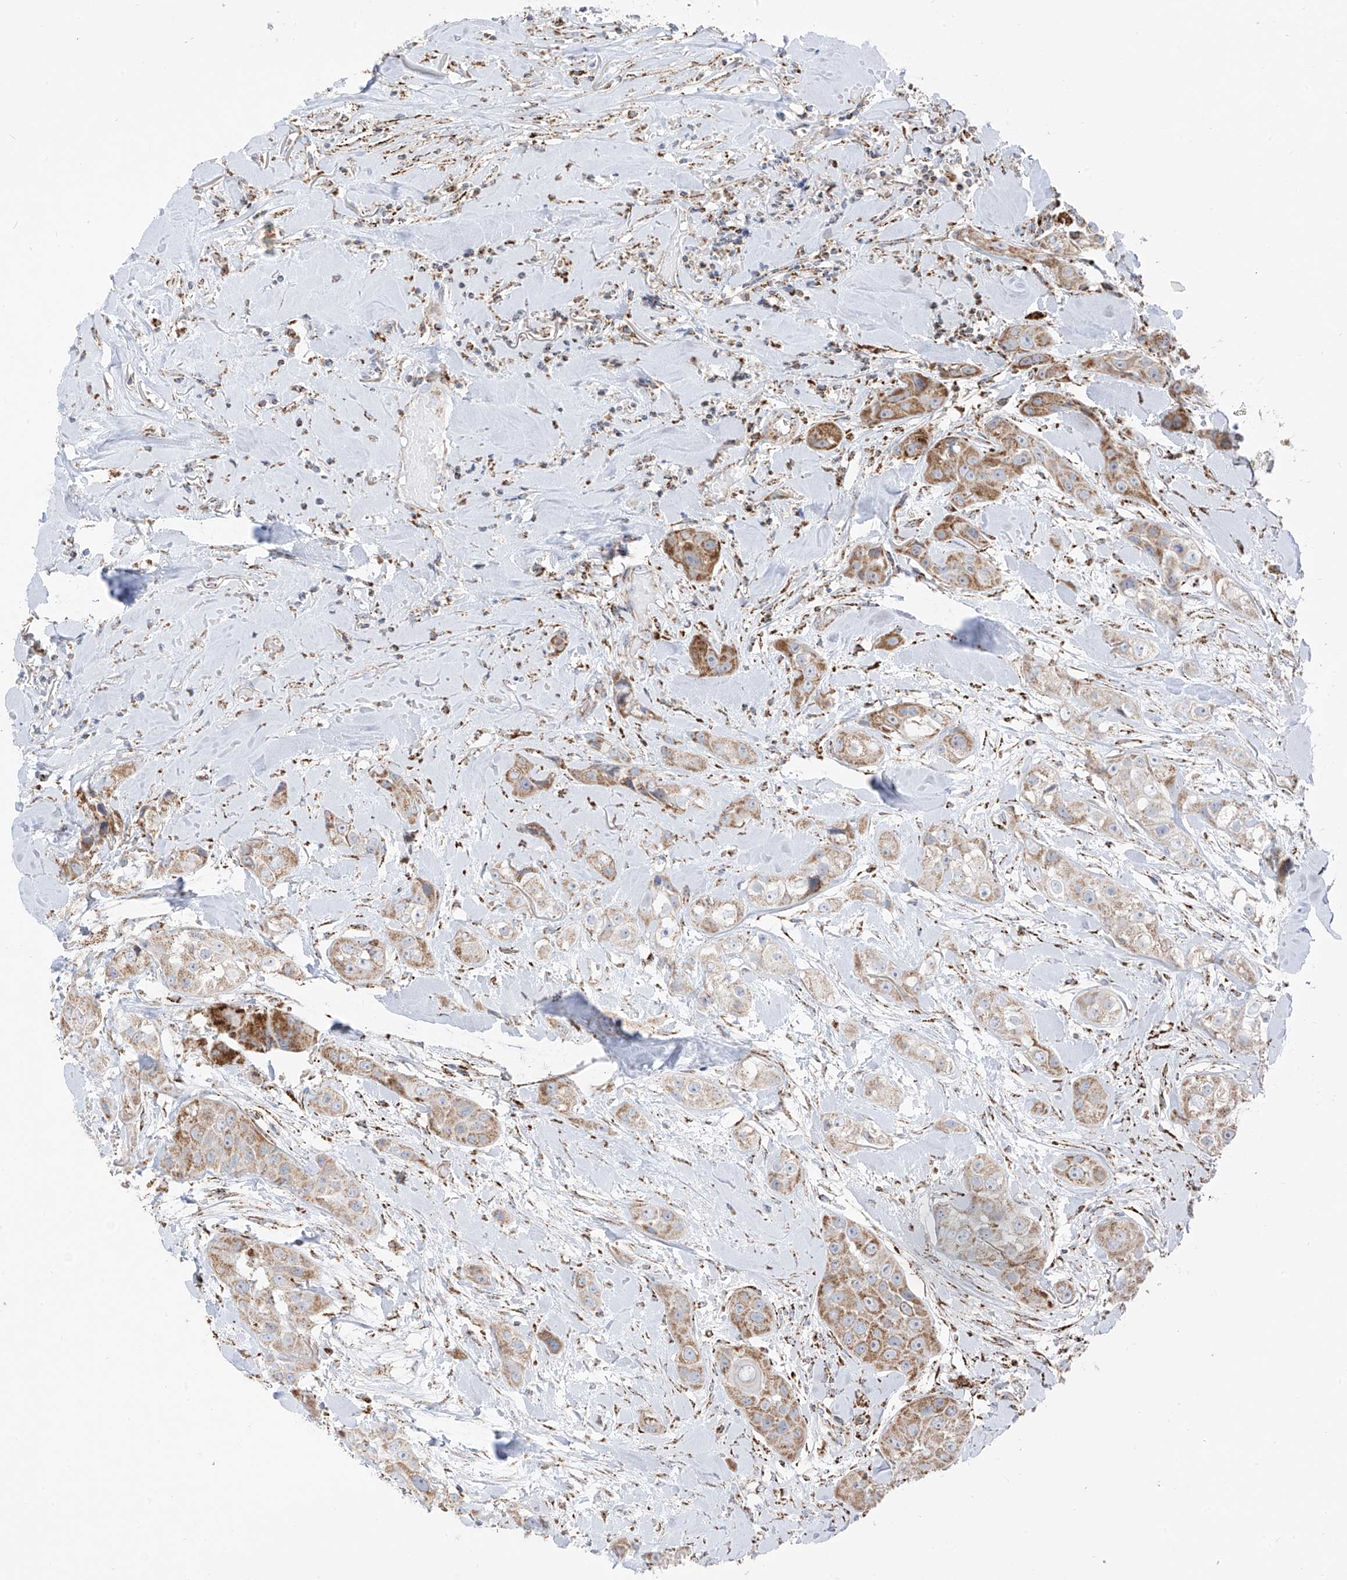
{"staining": {"intensity": "moderate", "quantity": "25%-75%", "location": "cytoplasmic/membranous"}, "tissue": "head and neck cancer", "cell_type": "Tumor cells", "image_type": "cancer", "snomed": [{"axis": "morphology", "description": "Normal tissue, NOS"}, {"axis": "morphology", "description": "Squamous cell carcinoma, NOS"}, {"axis": "topography", "description": "Skeletal muscle"}, {"axis": "topography", "description": "Head-Neck"}], "caption": "This micrograph displays IHC staining of human head and neck cancer (squamous cell carcinoma), with medium moderate cytoplasmic/membranous positivity in approximately 25%-75% of tumor cells.", "gene": "ETHE1", "patient": {"sex": "male", "age": 51}}